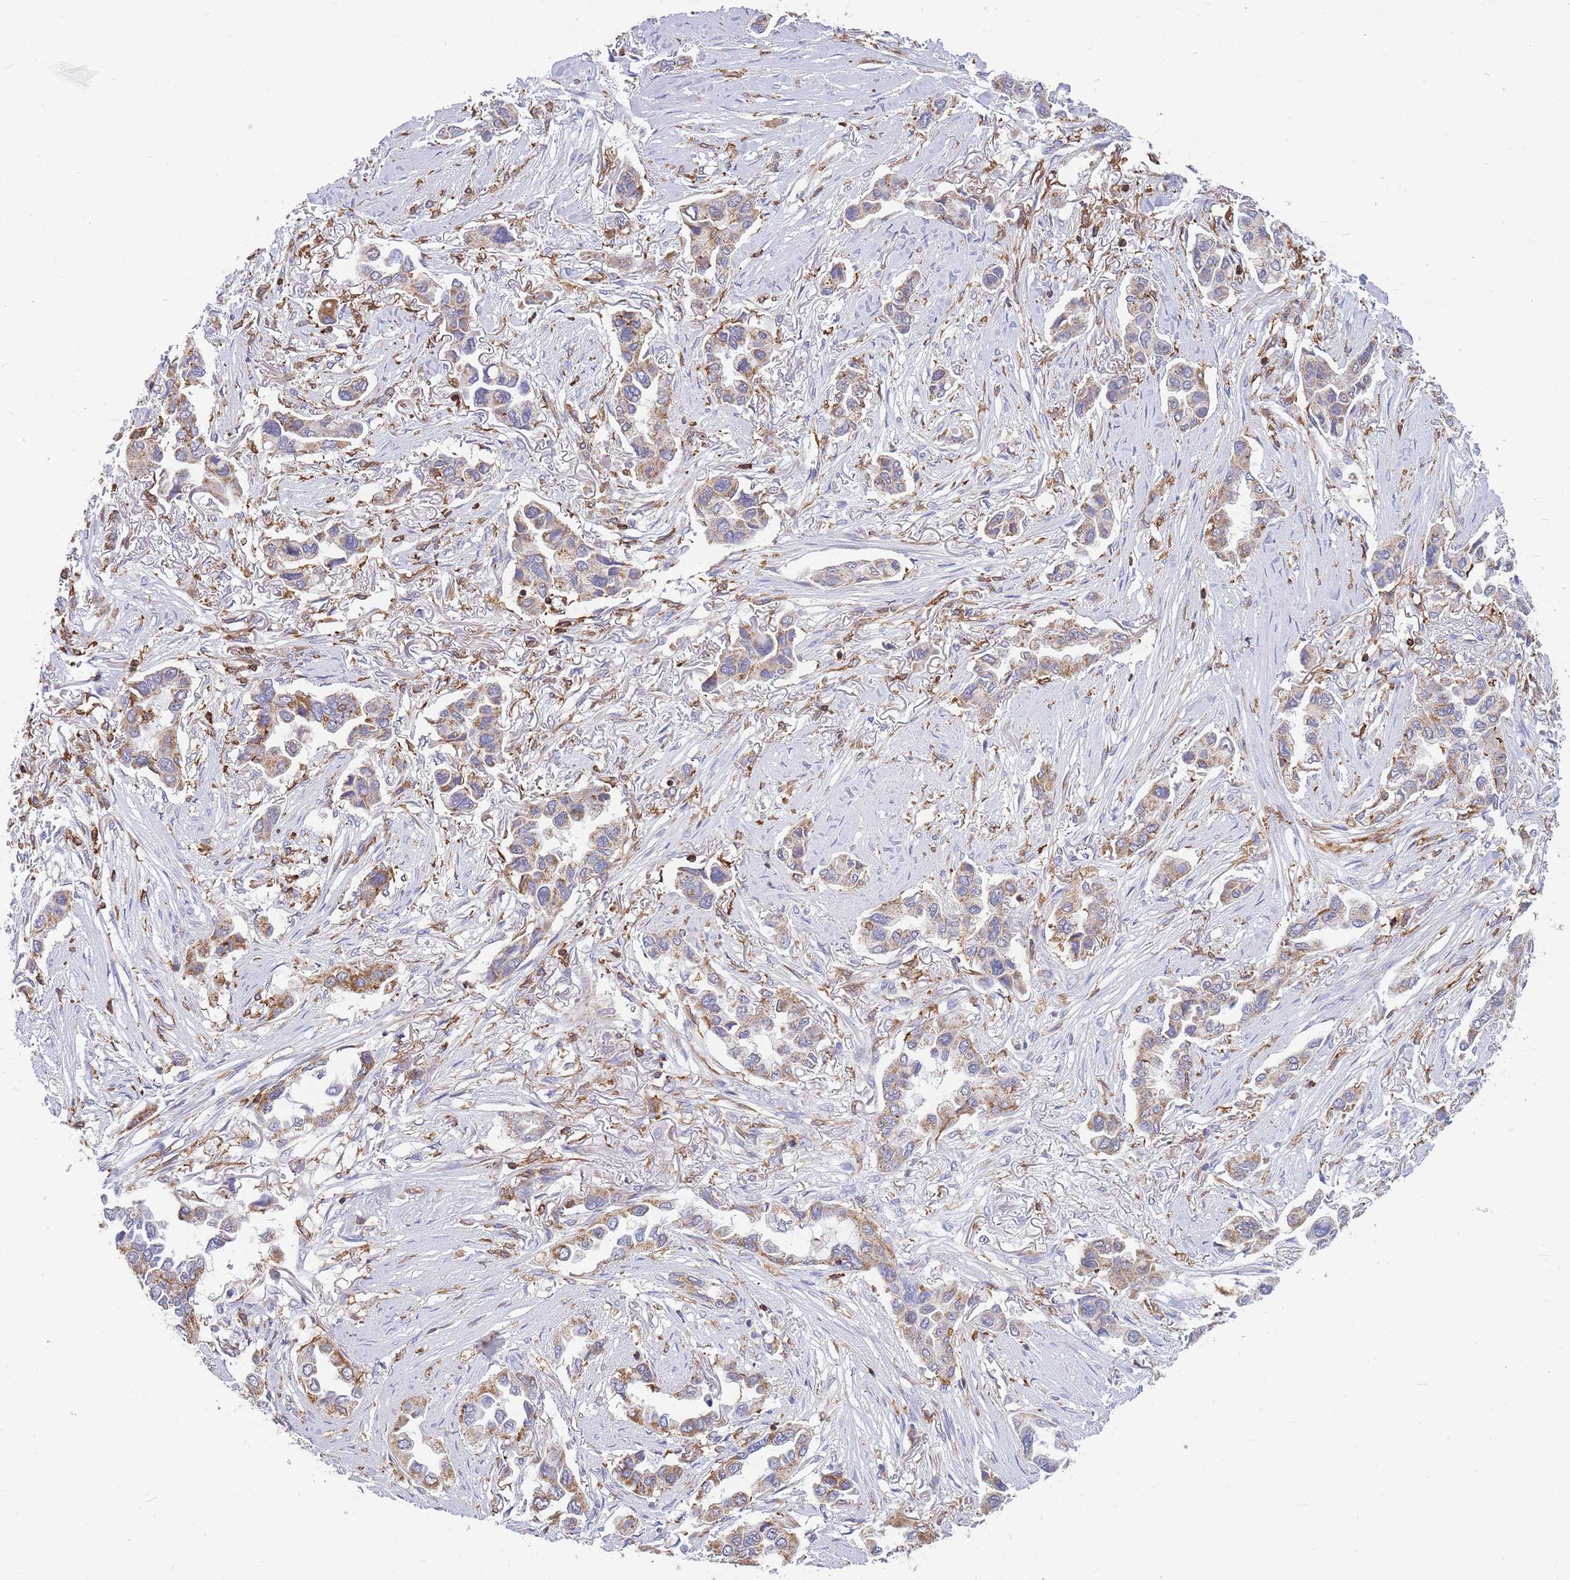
{"staining": {"intensity": "moderate", "quantity": "25%-75%", "location": "cytoplasmic/membranous"}, "tissue": "lung cancer", "cell_type": "Tumor cells", "image_type": "cancer", "snomed": [{"axis": "morphology", "description": "Adenocarcinoma, NOS"}, {"axis": "topography", "description": "Lung"}], "caption": "A photomicrograph of human lung adenocarcinoma stained for a protein displays moderate cytoplasmic/membranous brown staining in tumor cells. (Brightfield microscopy of DAB IHC at high magnification).", "gene": "MRPL54", "patient": {"sex": "female", "age": 76}}